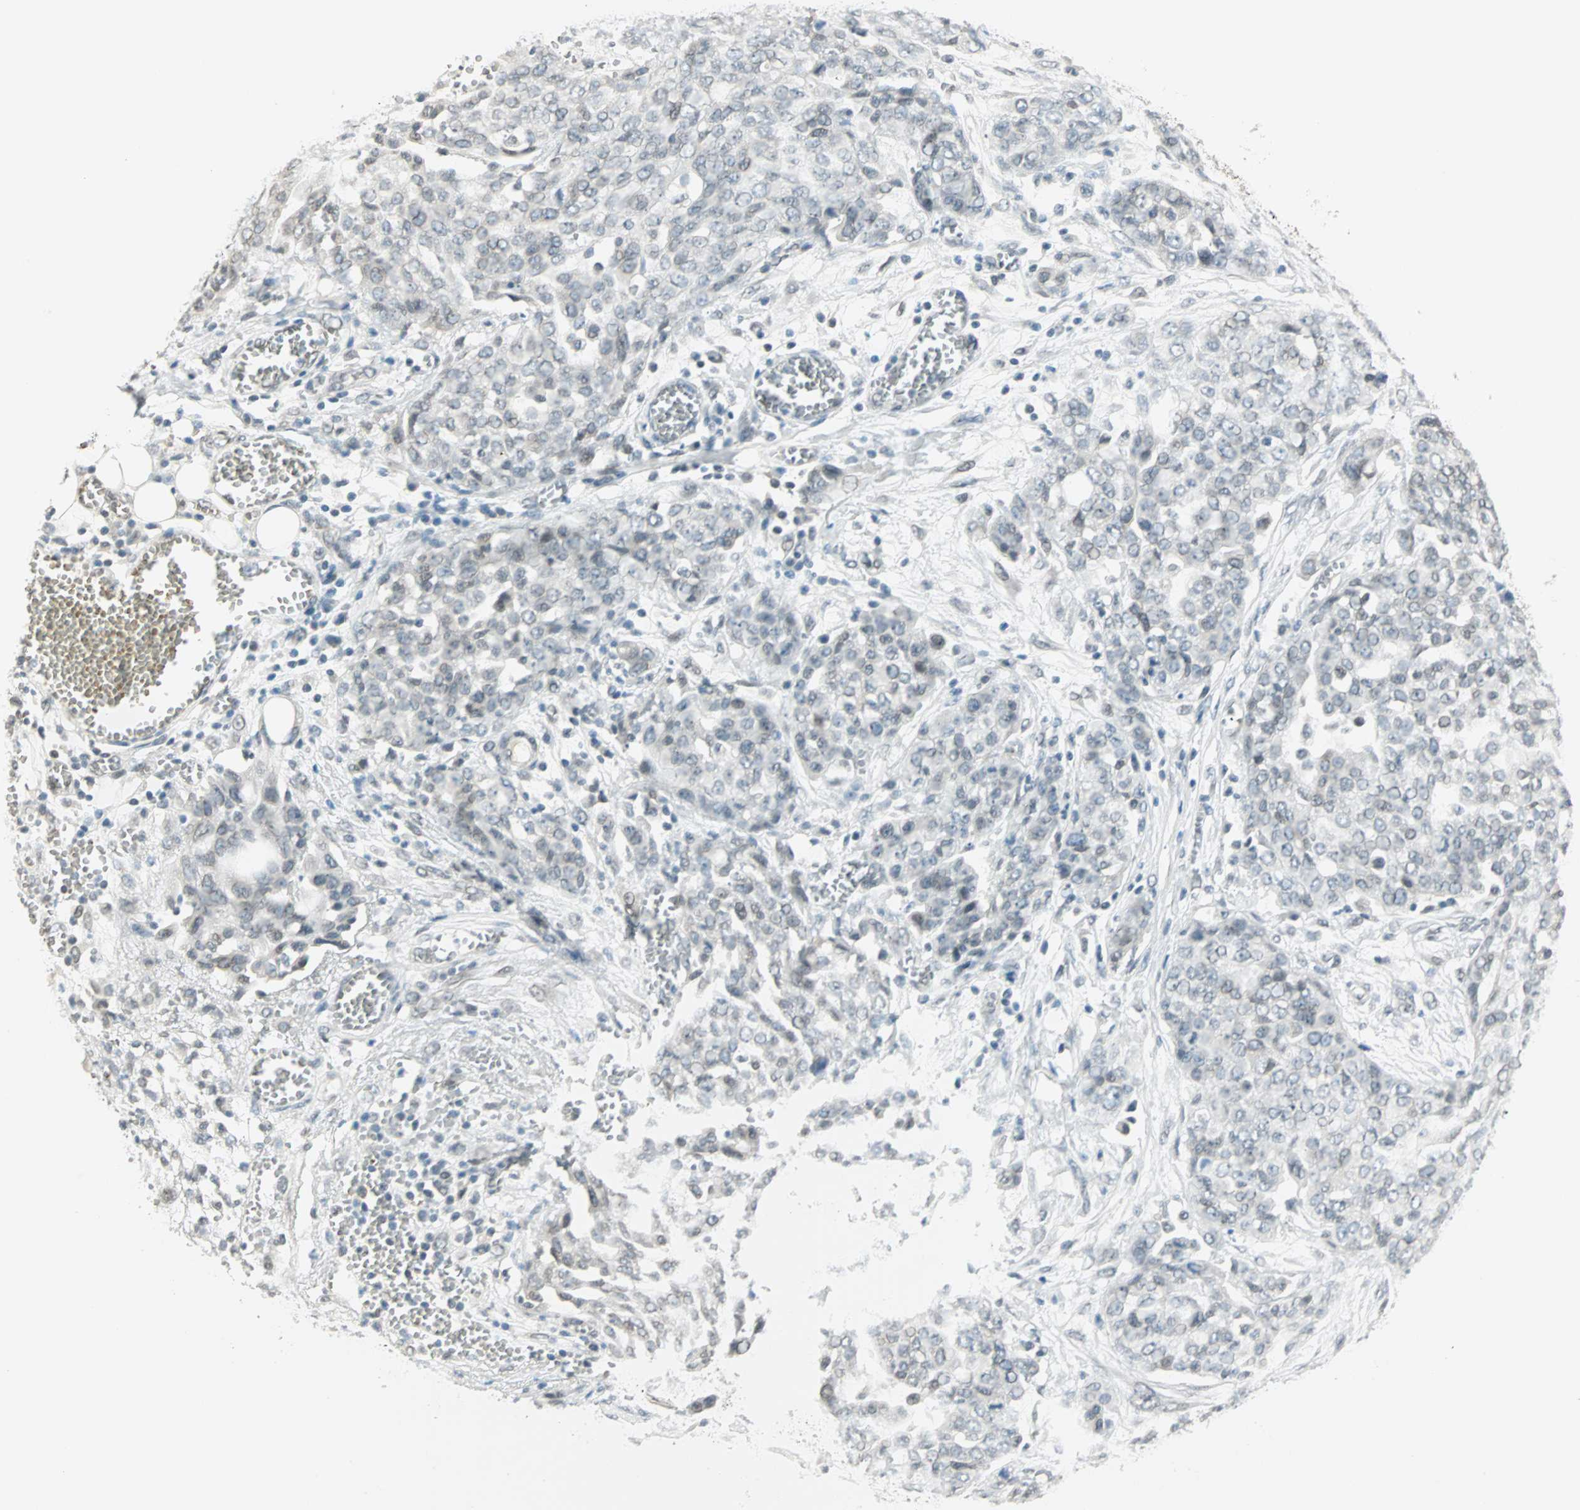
{"staining": {"intensity": "negative", "quantity": "none", "location": "none"}, "tissue": "ovarian cancer", "cell_type": "Tumor cells", "image_type": "cancer", "snomed": [{"axis": "morphology", "description": "Cystadenocarcinoma, serous, NOS"}, {"axis": "topography", "description": "Soft tissue"}, {"axis": "topography", "description": "Ovary"}], "caption": "This image is of ovarian serous cystadenocarcinoma stained with IHC to label a protein in brown with the nuclei are counter-stained blue. There is no staining in tumor cells.", "gene": "BCAN", "patient": {"sex": "female", "age": 57}}